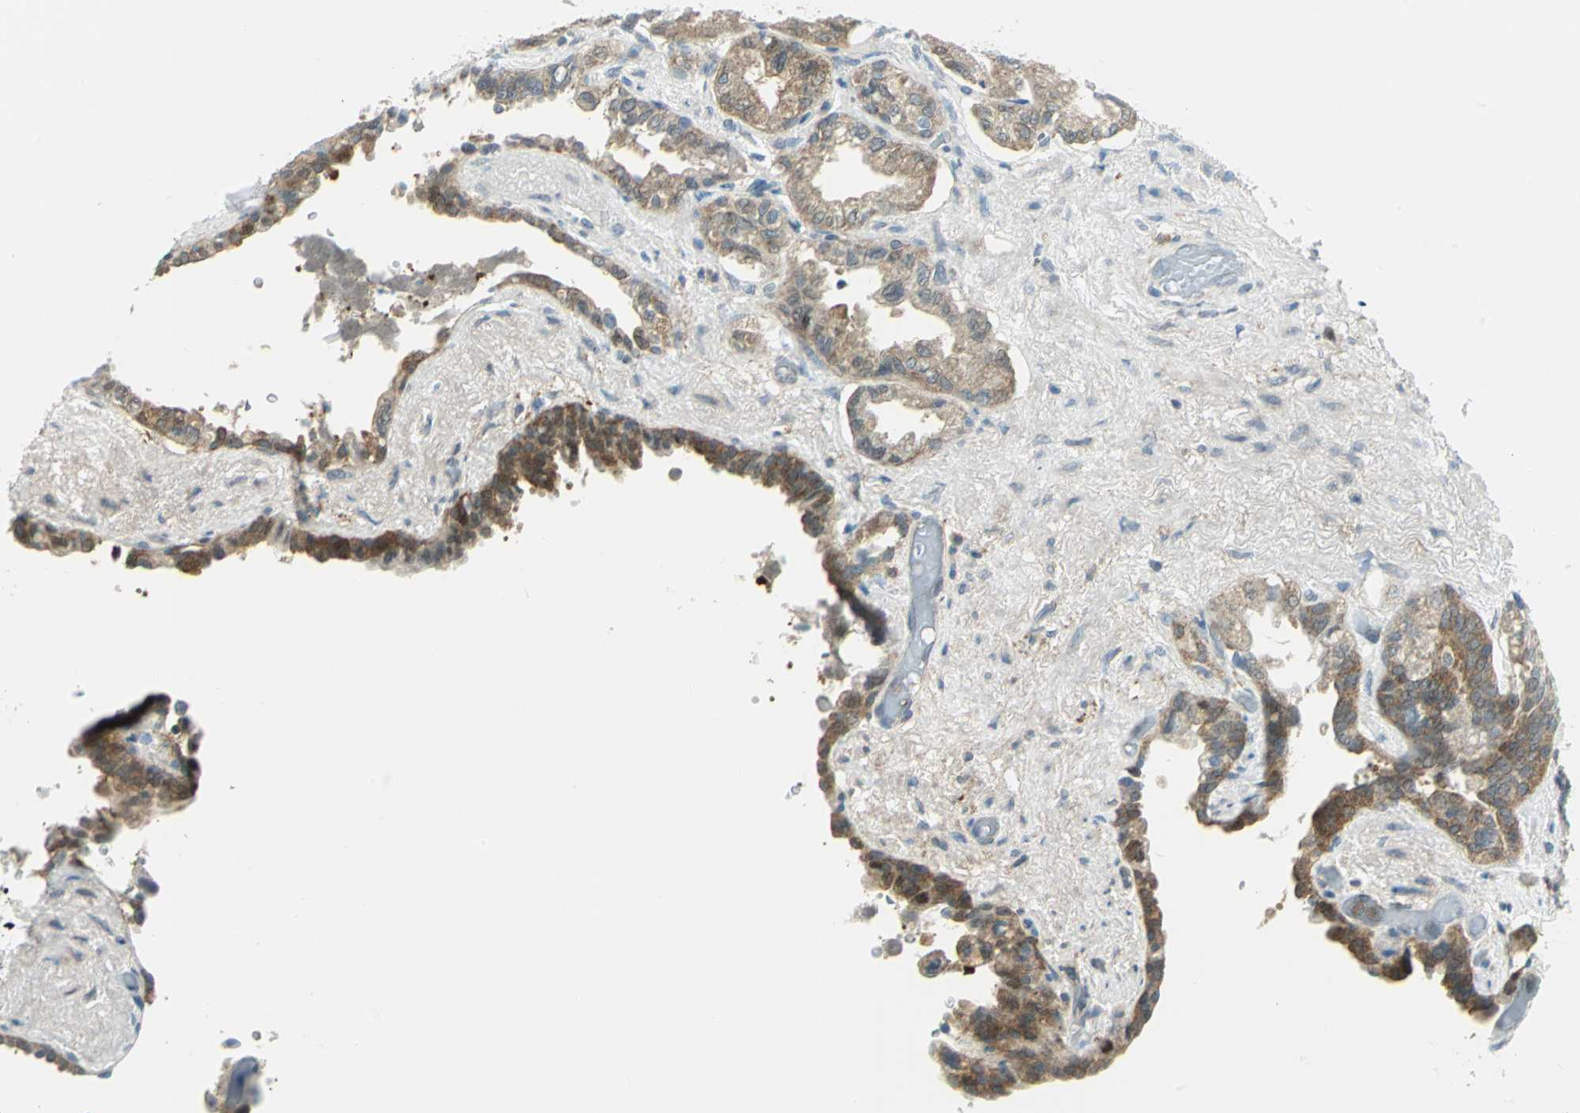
{"staining": {"intensity": "moderate", "quantity": ">75%", "location": "cytoplasmic/membranous"}, "tissue": "seminal vesicle", "cell_type": "Glandular cells", "image_type": "normal", "snomed": [{"axis": "morphology", "description": "Normal tissue, NOS"}, {"axis": "topography", "description": "Seminal veicle"}], "caption": "Protein staining shows moderate cytoplasmic/membranous staining in approximately >75% of glandular cells in unremarkable seminal vesicle. (Stains: DAB in brown, nuclei in blue, Microscopy: brightfield microscopy at high magnification).", "gene": "ALDOA", "patient": {"sex": "male", "age": 61}}